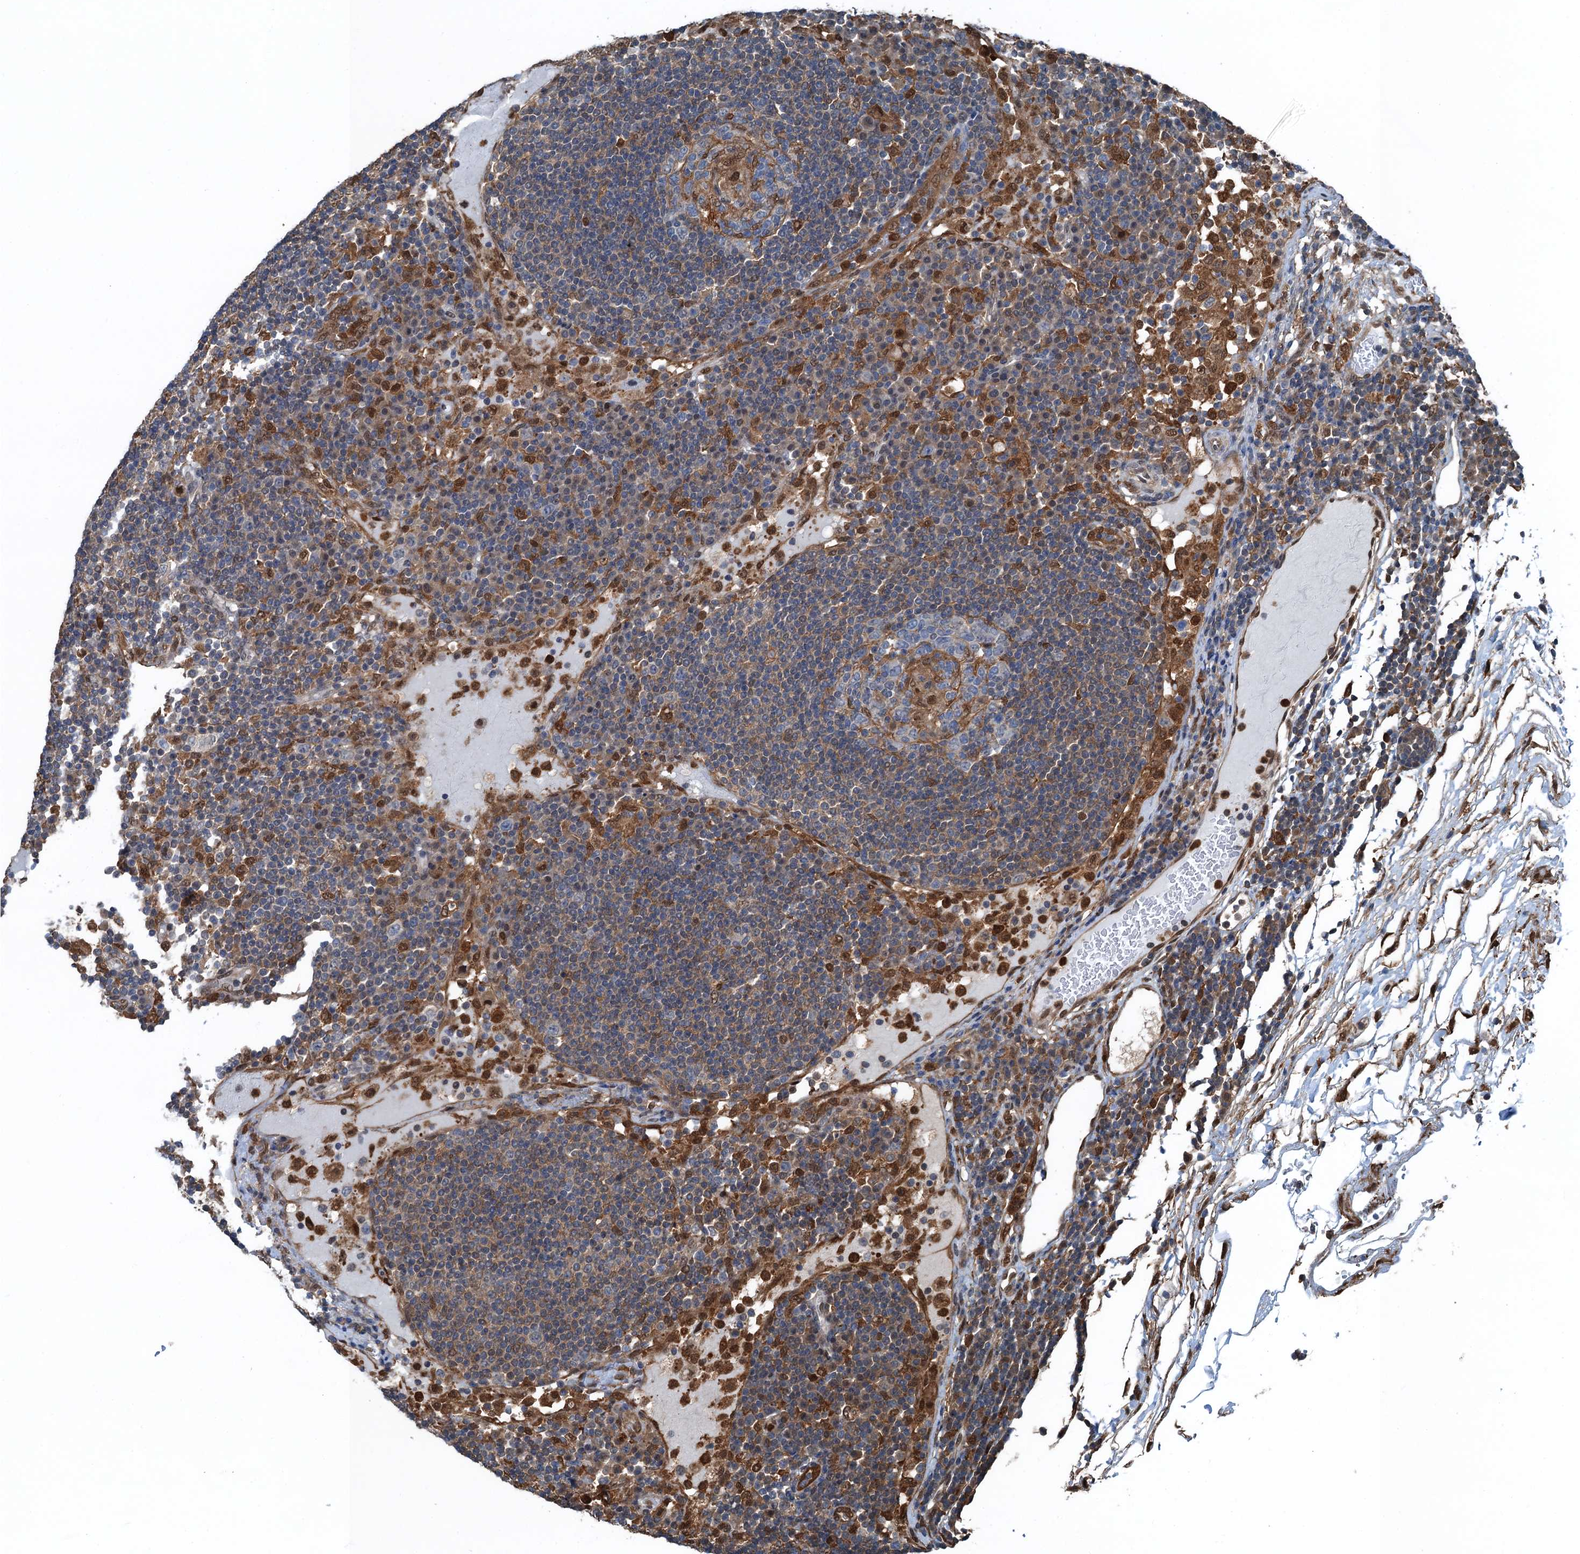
{"staining": {"intensity": "moderate", "quantity": "<25%", "location": "cytoplasmic/membranous,nuclear"}, "tissue": "lymph node", "cell_type": "Germinal center cells", "image_type": "normal", "snomed": [{"axis": "morphology", "description": "Normal tissue, NOS"}, {"axis": "topography", "description": "Lymph node"}], "caption": "About <25% of germinal center cells in benign lymph node show moderate cytoplasmic/membranous,nuclear protein expression as visualized by brown immunohistochemical staining.", "gene": "RNH1", "patient": {"sex": "female", "age": 53}}